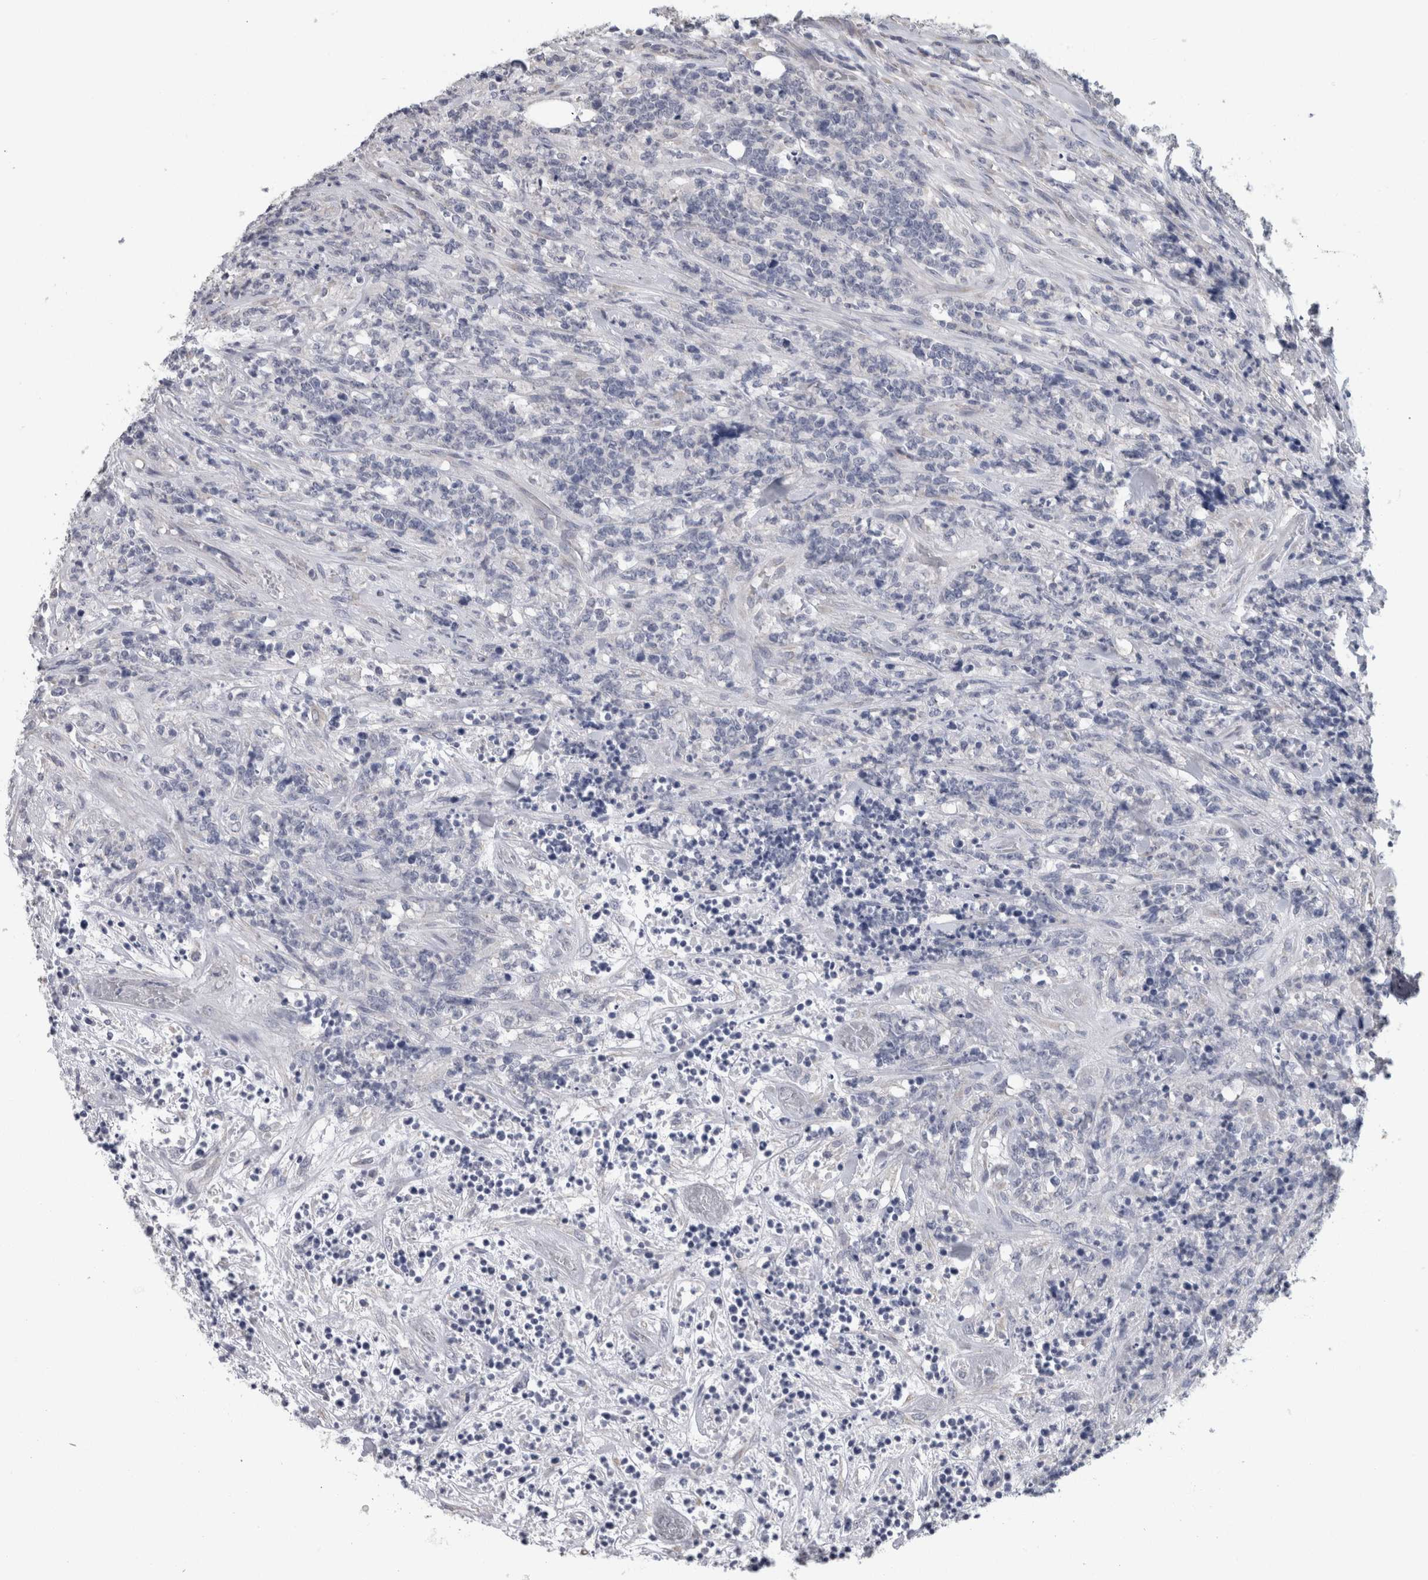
{"staining": {"intensity": "negative", "quantity": "none", "location": "none"}, "tissue": "lymphoma", "cell_type": "Tumor cells", "image_type": "cancer", "snomed": [{"axis": "morphology", "description": "Malignant lymphoma, non-Hodgkin's type, High grade"}, {"axis": "topography", "description": "Soft tissue"}], "caption": "An image of malignant lymphoma, non-Hodgkin's type (high-grade) stained for a protein exhibits no brown staining in tumor cells.", "gene": "NEFM", "patient": {"sex": "male", "age": 18}}